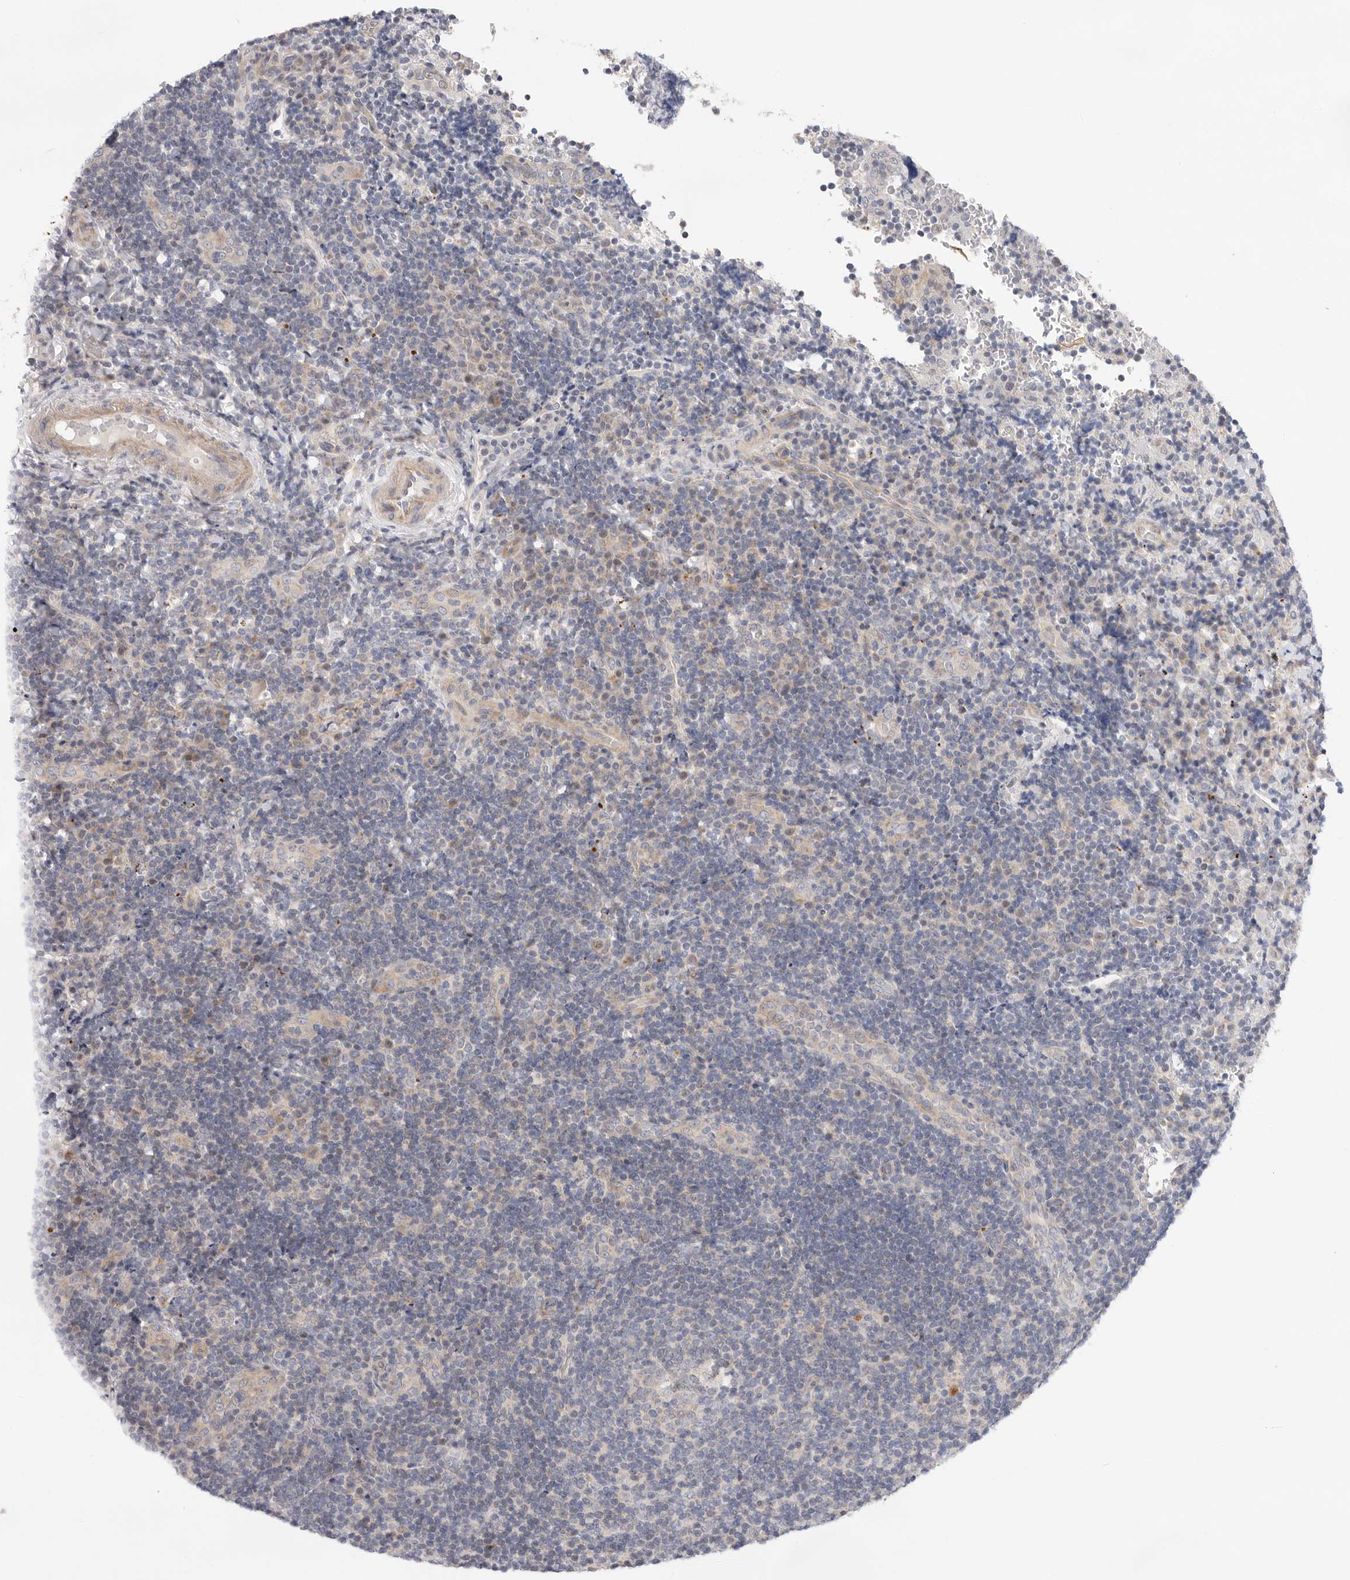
{"staining": {"intensity": "negative", "quantity": "none", "location": "none"}, "tissue": "lymphoma", "cell_type": "Tumor cells", "image_type": "cancer", "snomed": [{"axis": "morphology", "description": "Malignant lymphoma, non-Hodgkin's type, High grade"}, {"axis": "topography", "description": "Tonsil"}], "caption": "This is a photomicrograph of IHC staining of high-grade malignant lymphoma, non-Hodgkin's type, which shows no expression in tumor cells.", "gene": "USH1C", "patient": {"sex": "female", "age": 36}}